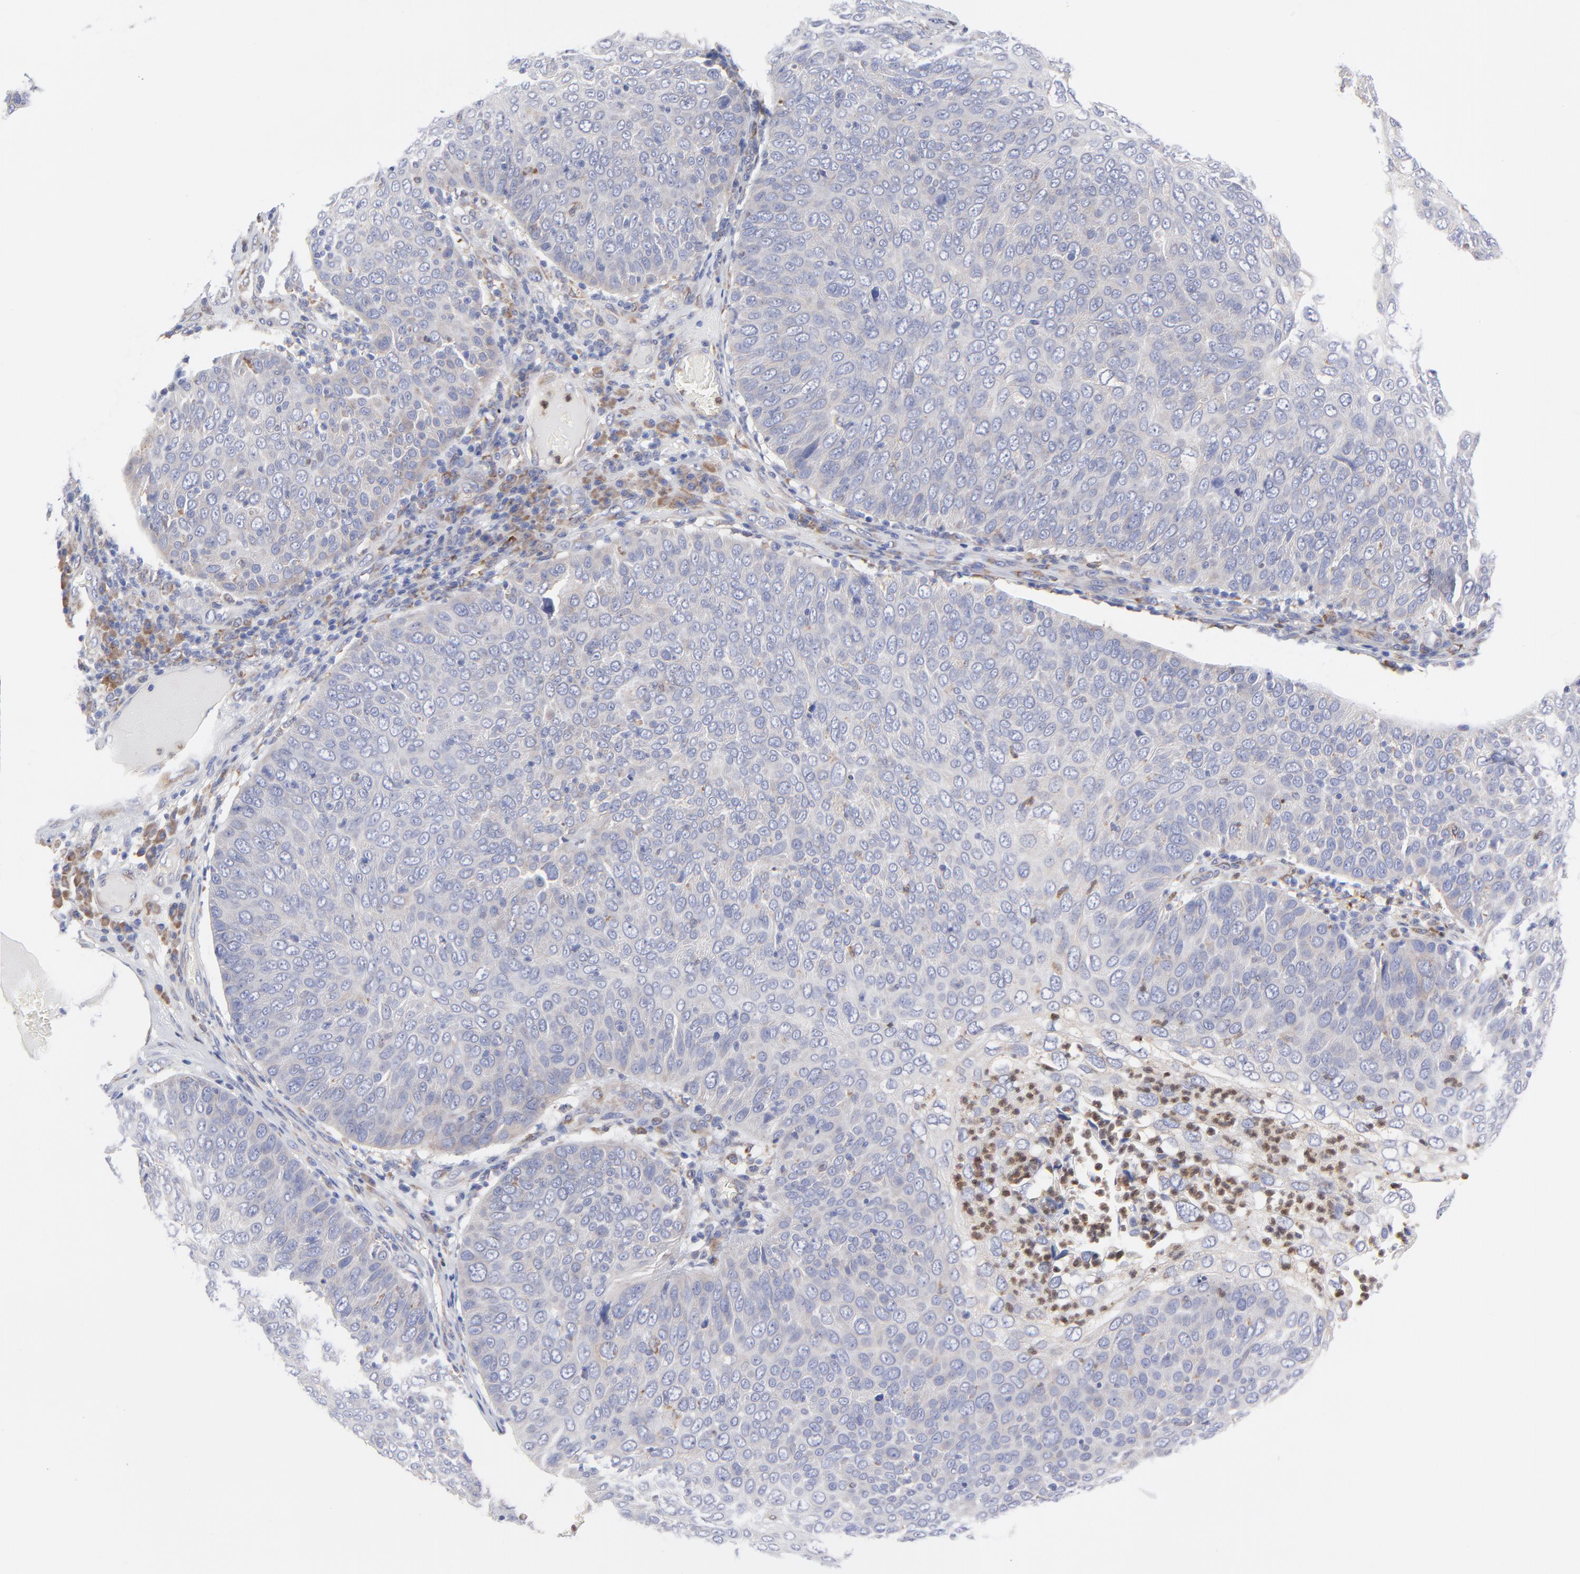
{"staining": {"intensity": "weak", "quantity": "<25%", "location": "cytoplasmic/membranous"}, "tissue": "skin cancer", "cell_type": "Tumor cells", "image_type": "cancer", "snomed": [{"axis": "morphology", "description": "Squamous cell carcinoma, NOS"}, {"axis": "topography", "description": "Skin"}], "caption": "A micrograph of human squamous cell carcinoma (skin) is negative for staining in tumor cells.", "gene": "MOSPD2", "patient": {"sex": "male", "age": 87}}